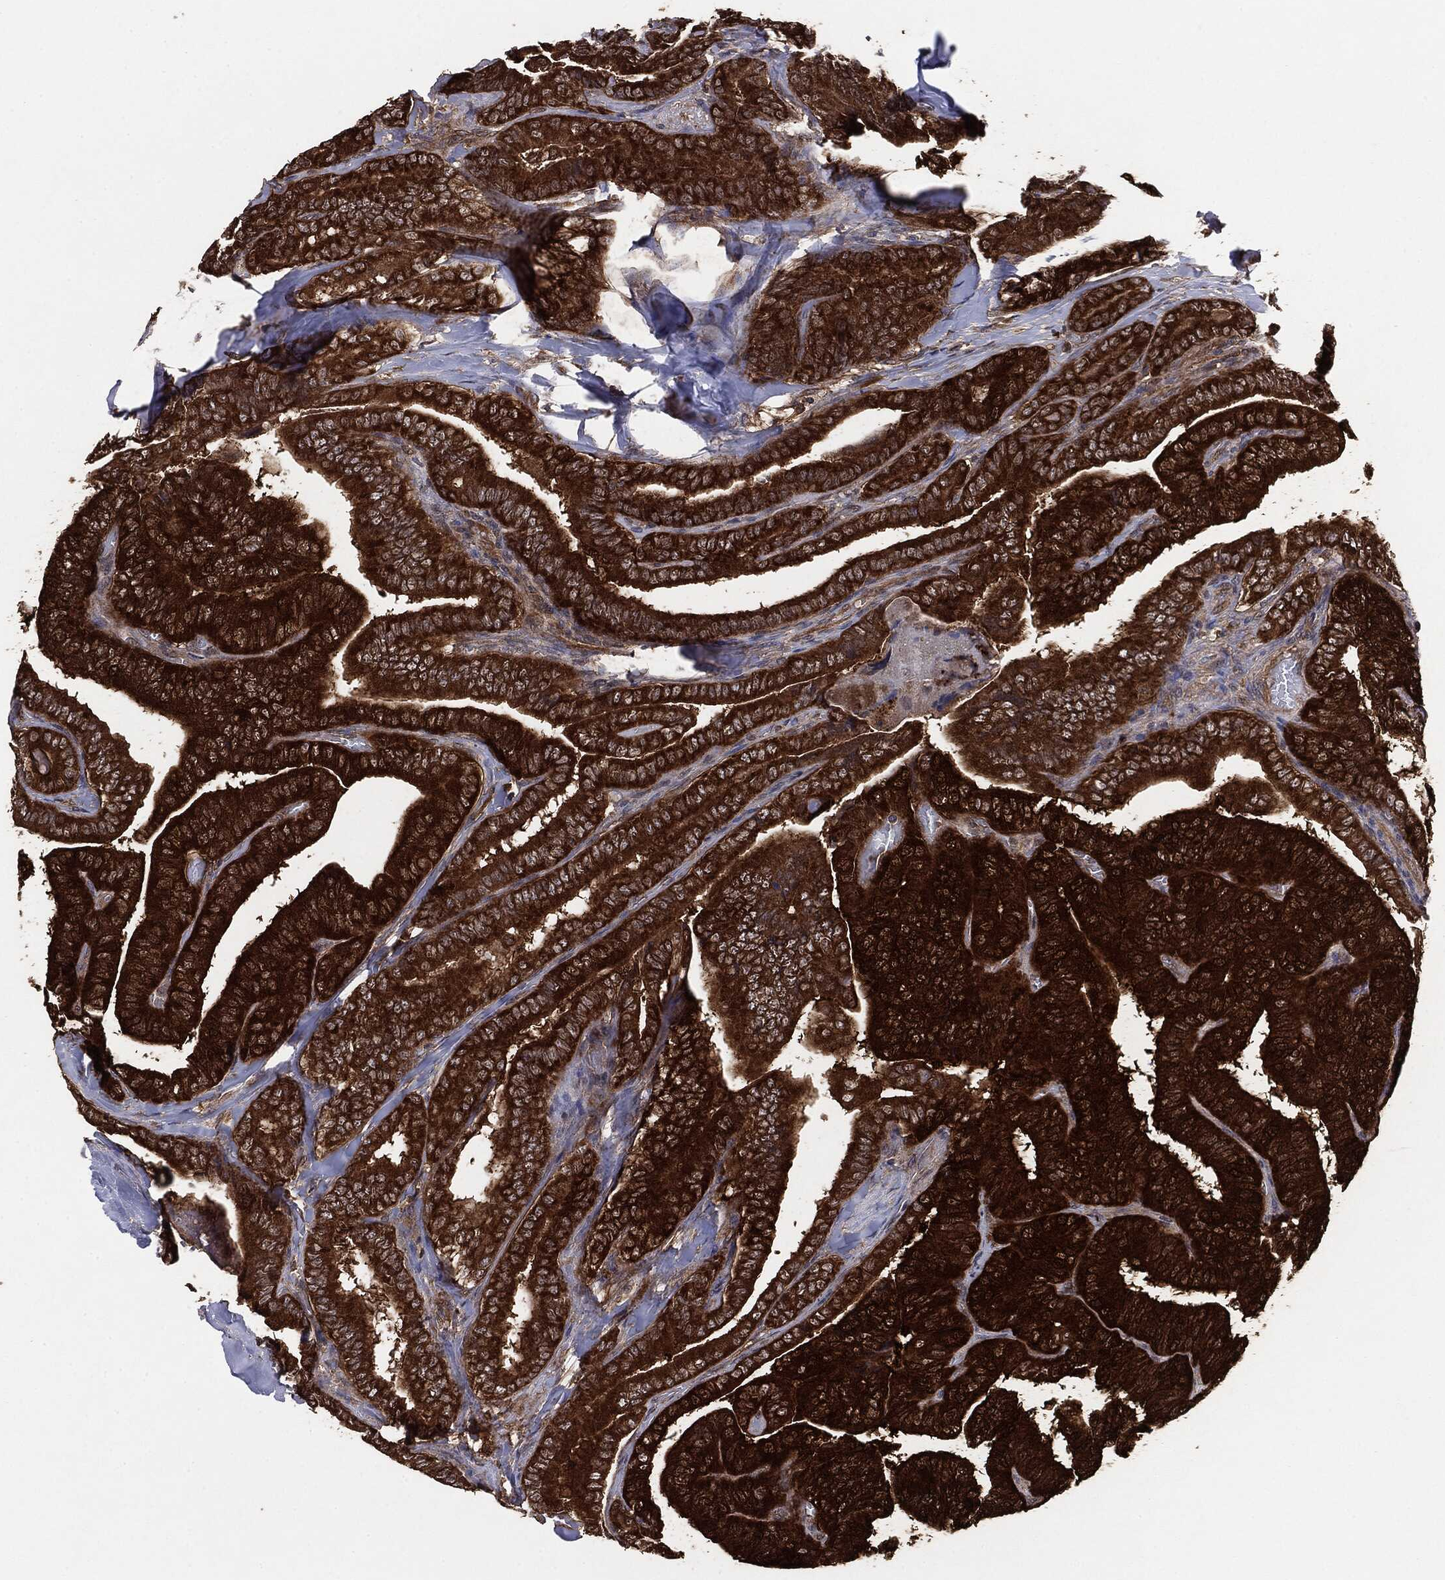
{"staining": {"intensity": "strong", "quantity": ">75%", "location": "cytoplasmic/membranous"}, "tissue": "thyroid cancer", "cell_type": "Tumor cells", "image_type": "cancer", "snomed": [{"axis": "morphology", "description": "Papillary adenocarcinoma, NOS"}, {"axis": "topography", "description": "Thyroid gland"}], "caption": "A high-resolution photomicrograph shows immunohistochemistry (IHC) staining of papillary adenocarcinoma (thyroid), which reveals strong cytoplasmic/membranous expression in about >75% of tumor cells. (IHC, brightfield microscopy, high magnification).", "gene": "NME1", "patient": {"sex": "male", "age": 61}}